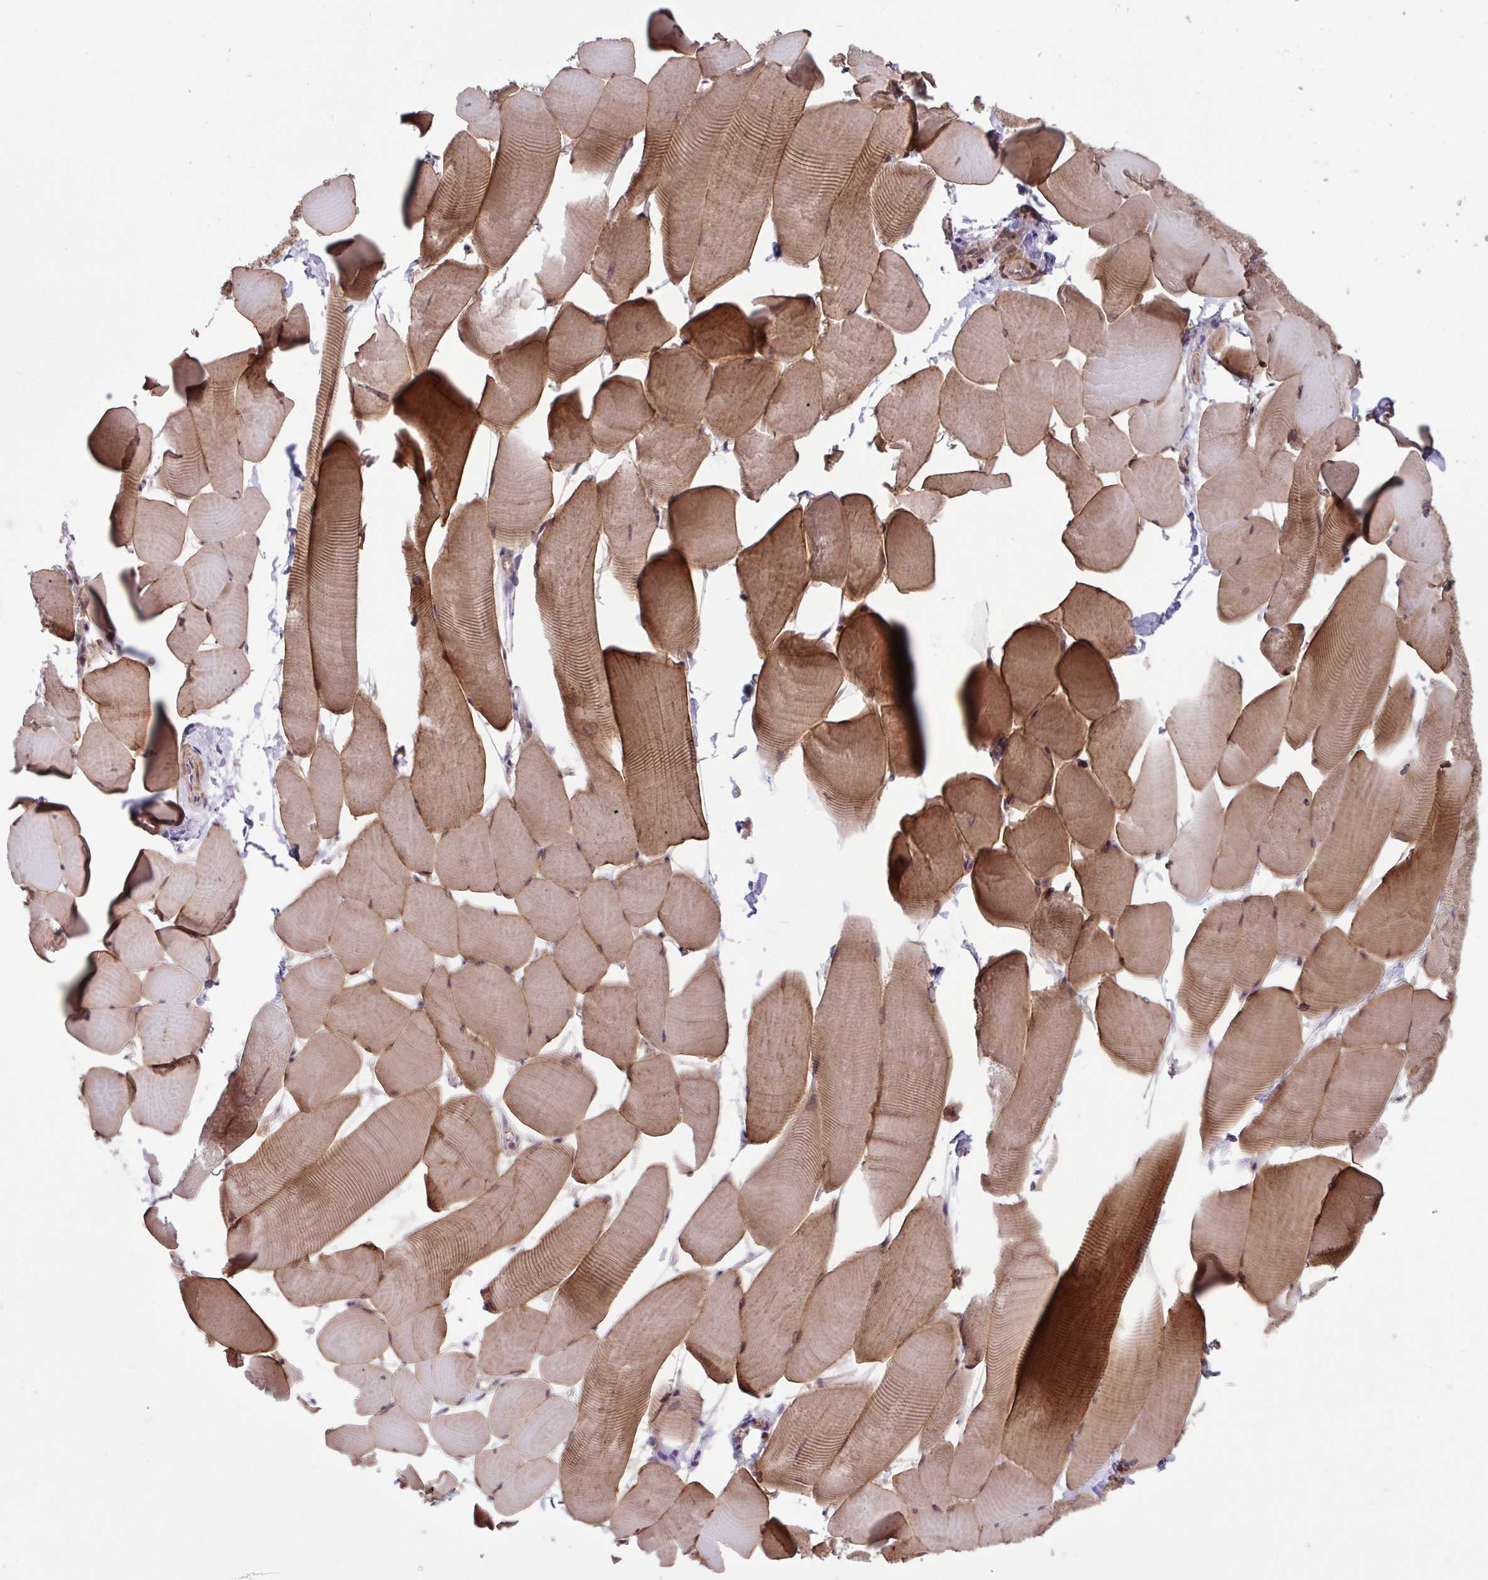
{"staining": {"intensity": "moderate", "quantity": "25%-75%", "location": "cytoplasmic/membranous"}, "tissue": "skeletal muscle", "cell_type": "Myocytes", "image_type": "normal", "snomed": [{"axis": "morphology", "description": "Normal tissue, NOS"}, {"axis": "topography", "description": "Skeletal muscle"}], "caption": "A photomicrograph of skeletal muscle stained for a protein exhibits moderate cytoplasmic/membranous brown staining in myocytes.", "gene": "TIGAR", "patient": {"sex": "male", "age": 25}}